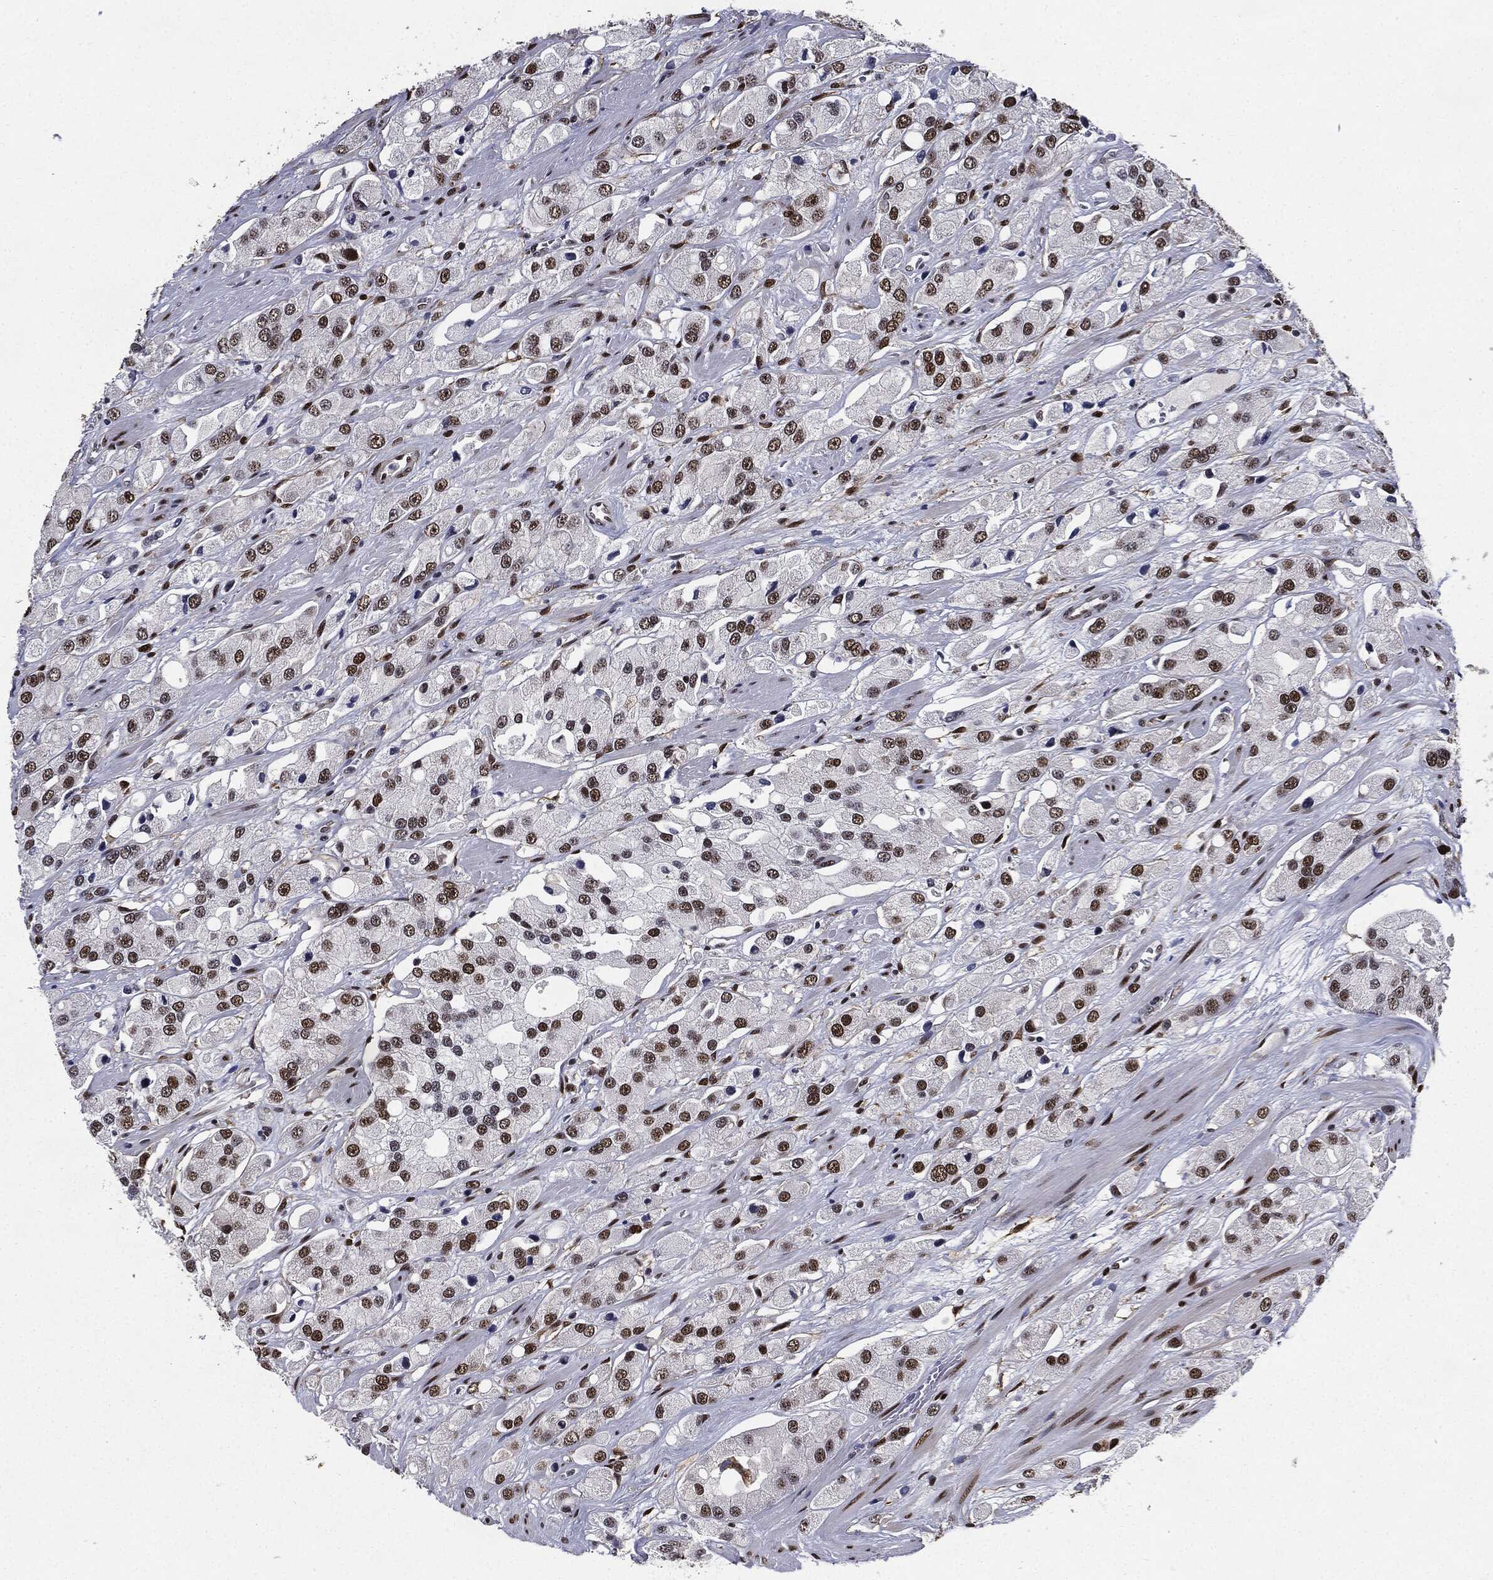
{"staining": {"intensity": "strong", "quantity": "<25%", "location": "nuclear"}, "tissue": "prostate cancer", "cell_type": "Tumor cells", "image_type": "cancer", "snomed": [{"axis": "morphology", "description": "Adenocarcinoma, NOS"}, {"axis": "topography", "description": "Prostate and seminal vesicle, NOS"}, {"axis": "topography", "description": "Prostate"}], "caption": "IHC micrograph of neoplastic tissue: human prostate adenocarcinoma stained using immunohistochemistry shows medium levels of strong protein expression localized specifically in the nuclear of tumor cells, appearing as a nuclear brown color.", "gene": "JUN", "patient": {"sex": "male", "age": 64}}